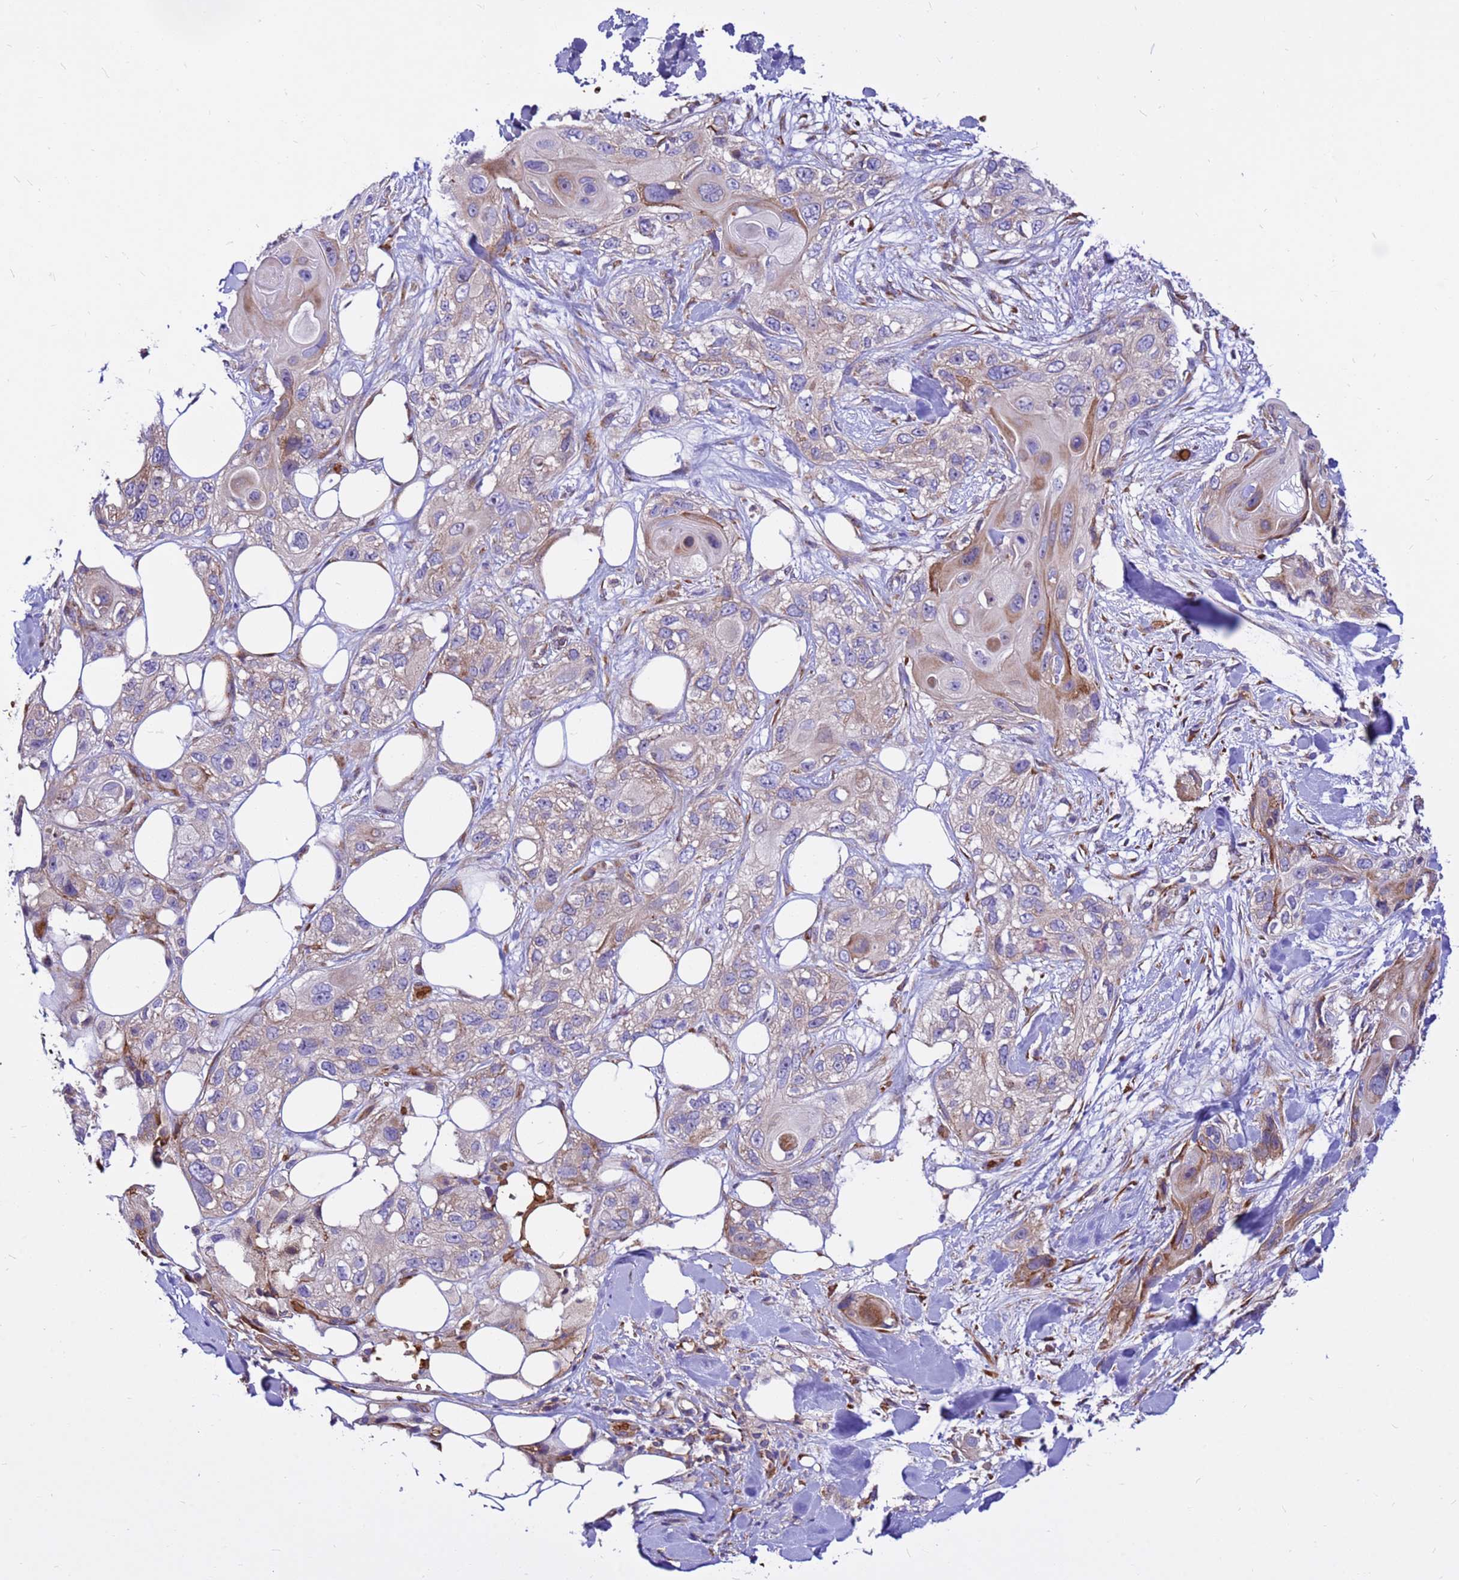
{"staining": {"intensity": "moderate", "quantity": "<25%", "location": "cytoplasmic/membranous"}, "tissue": "skin cancer", "cell_type": "Tumor cells", "image_type": "cancer", "snomed": [{"axis": "morphology", "description": "Normal tissue, NOS"}, {"axis": "morphology", "description": "Squamous cell carcinoma, NOS"}, {"axis": "topography", "description": "Skin"}], "caption": "Immunohistochemical staining of human squamous cell carcinoma (skin) displays low levels of moderate cytoplasmic/membranous protein positivity in approximately <25% of tumor cells.", "gene": "ZNF669", "patient": {"sex": "male", "age": 72}}